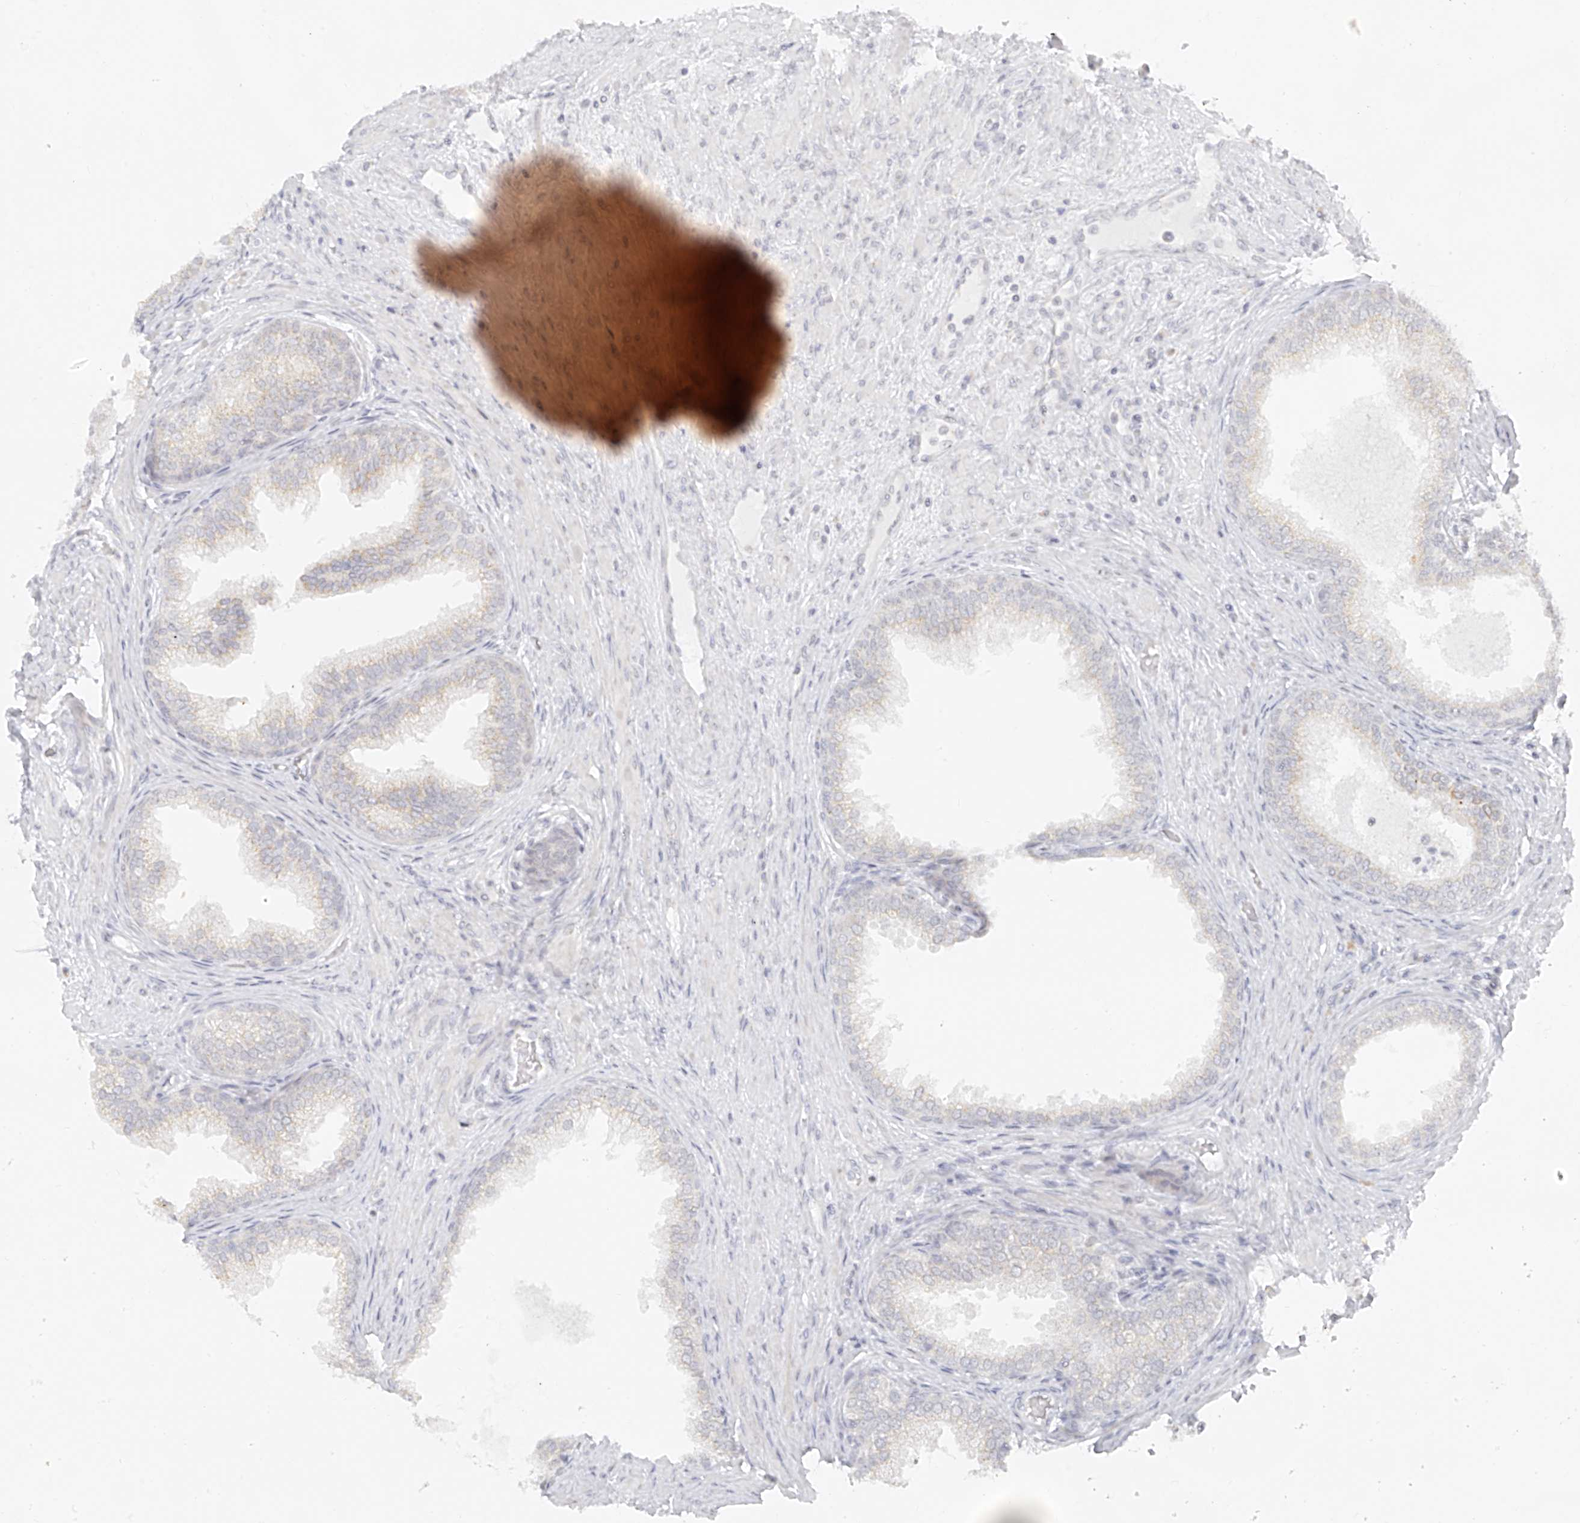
{"staining": {"intensity": "weak", "quantity": "<25%", "location": "cytoplasmic/membranous"}, "tissue": "prostate", "cell_type": "Glandular cells", "image_type": "normal", "snomed": [{"axis": "morphology", "description": "Normal tissue, NOS"}, {"axis": "topography", "description": "Prostate"}], "caption": "This is a histopathology image of immunohistochemistry (IHC) staining of benign prostate, which shows no expression in glandular cells.", "gene": "DYRK1B", "patient": {"sex": "male", "age": 76}}